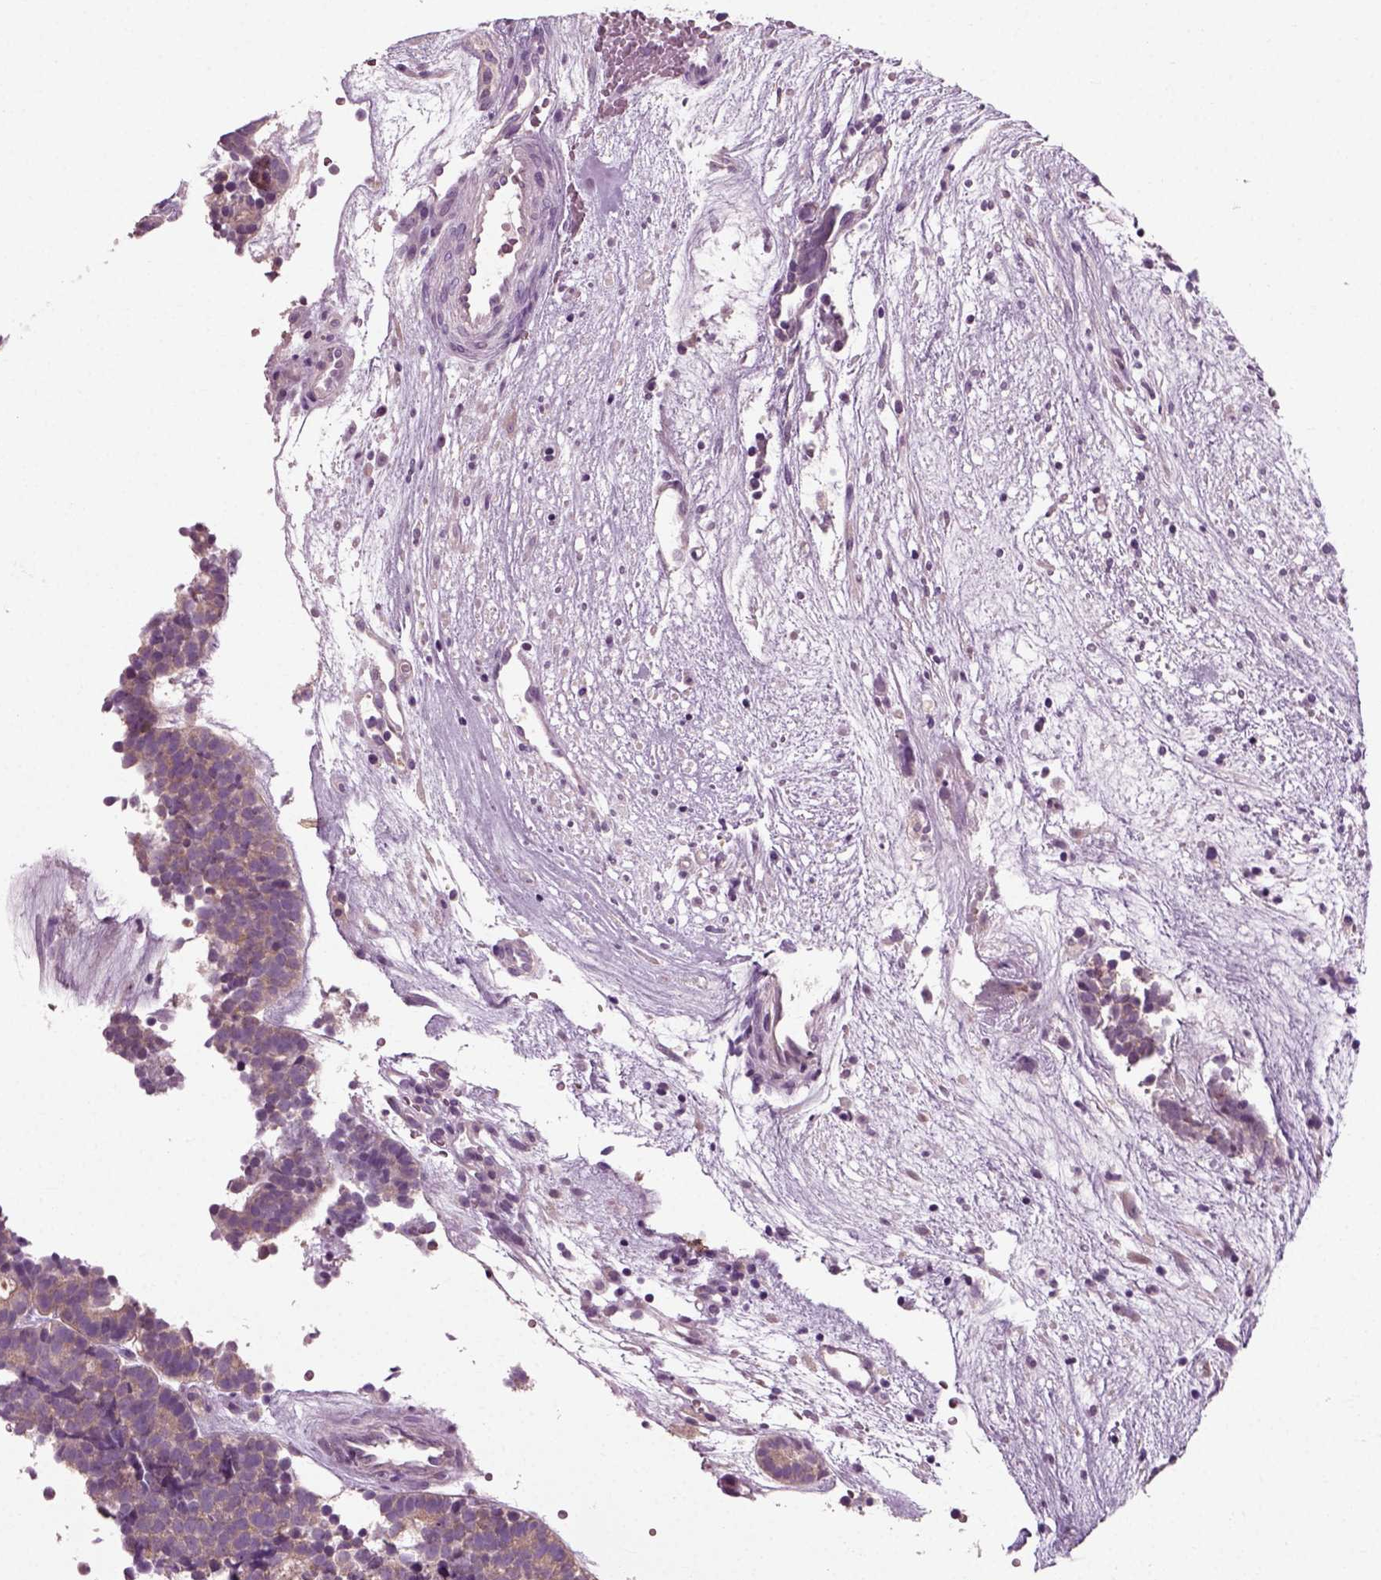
{"staining": {"intensity": "weak", "quantity": ">75%", "location": "cytoplasmic/membranous"}, "tissue": "head and neck cancer", "cell_type": "Tumor cells", "image_type": "cancer", "snomed": [{"axis": "morphology", "description": "Adenocarcinoma, NOS"}, {"axis": "topography", "description": "Head-Neck"}], "caption": "The image shows staining of head and neck cancer (adenocarcinoma), revealing weak cytoplasmic/membranous protein expression (brown color) within tumor cells.", "gene": "RND2", "patient": {"sex": "female", "age": 81}}